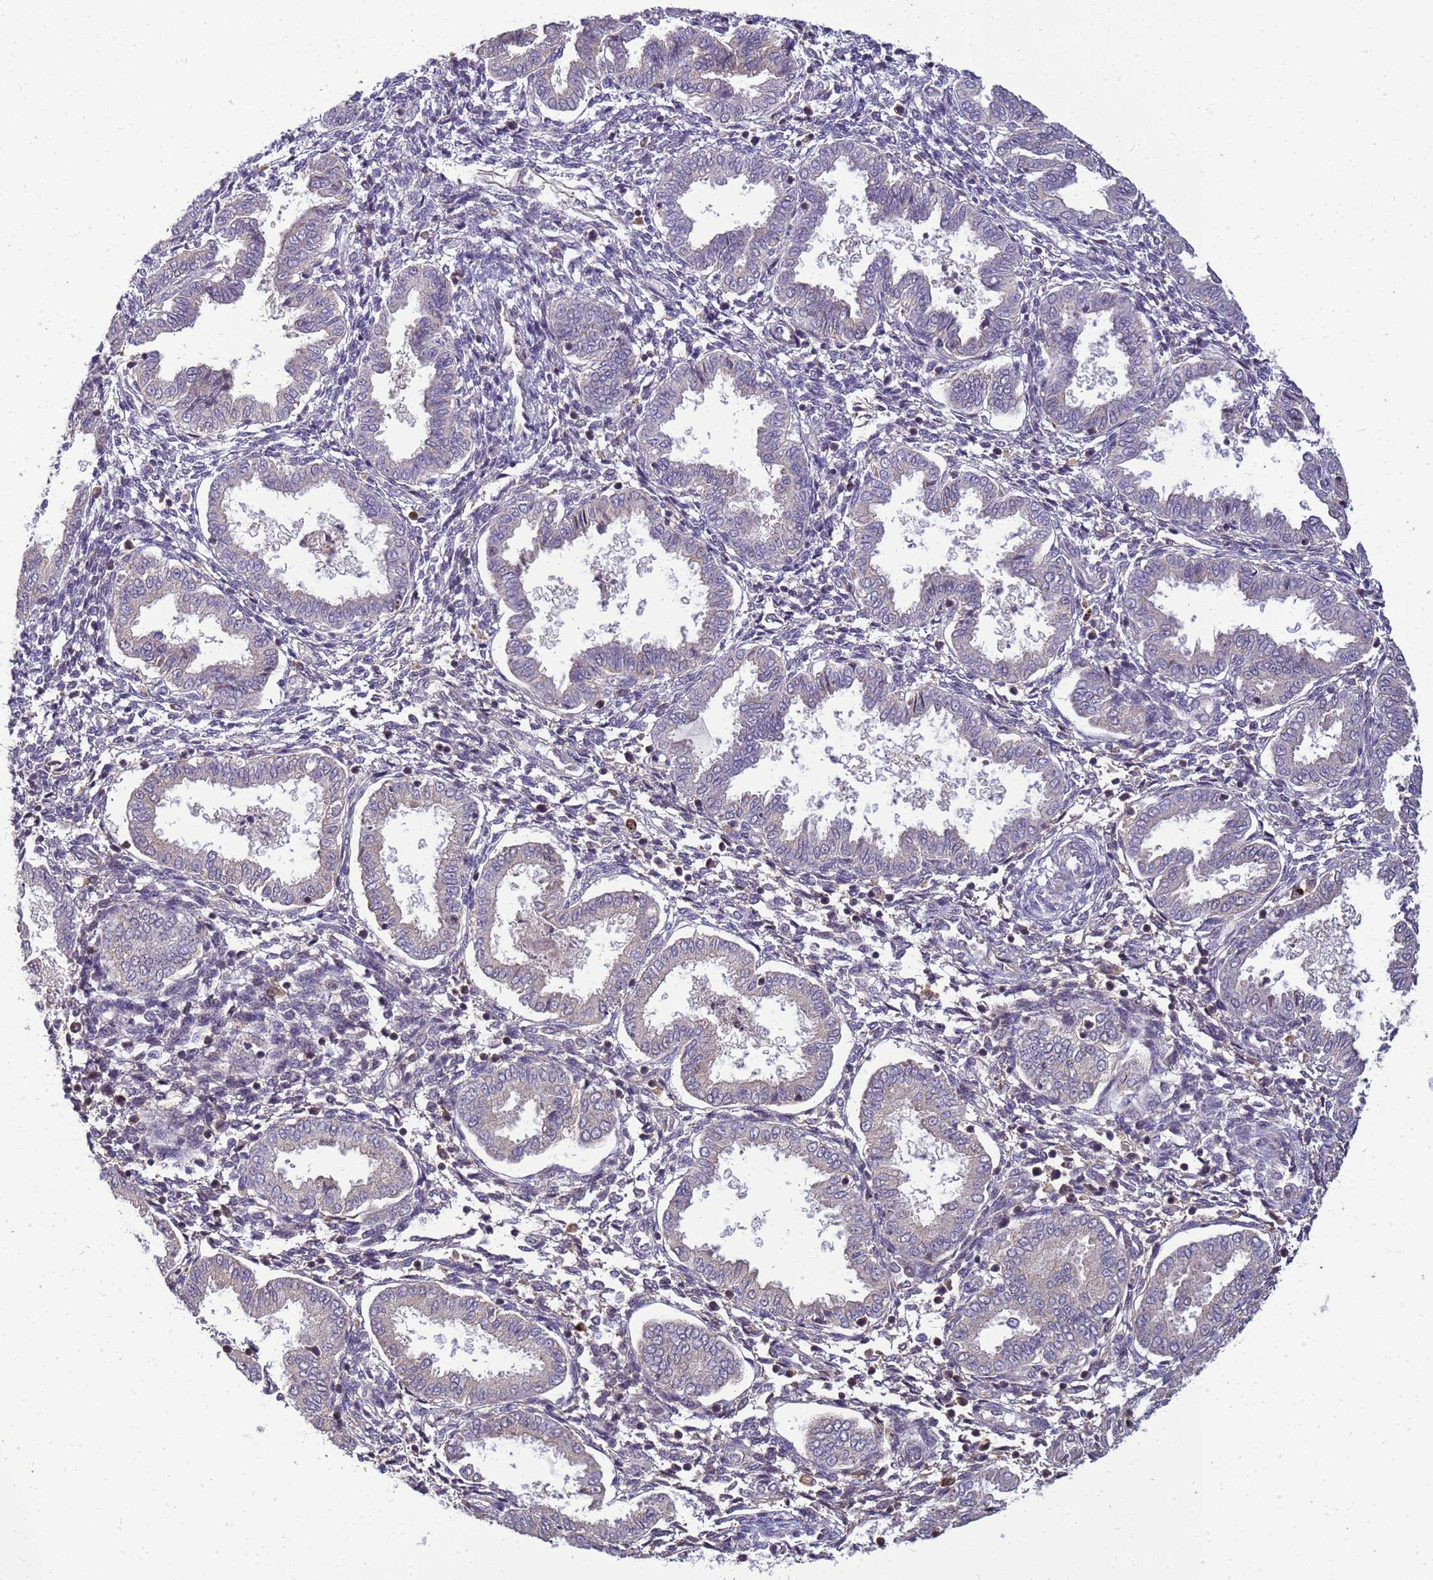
{"staining": {"intensity": "negative", "quantity": "none", "location": "none"}, "tissue": "endometrium", "cell_type": "Cells in endometrial stroma", "image_type": "normal", "snomed": [{"axis": "morphology", "description": "Normal tissue, NOS"}, {"axis": "topography", "description": "Endometrium"}], "caption": "This histopathology image is of benign endometrium stained with immunohistochemistry (IHC) to label a protein in brown with the nuclei are counter-stained blue. There is no staining in cells in endometrial stroma. (Stains: DAB IHC with hematoxylin counter stain, Microscopy: brightfield microscopy at high magnification).", "gene": "TMEM74B", "patient": {"sex": "female", "age": 33}}